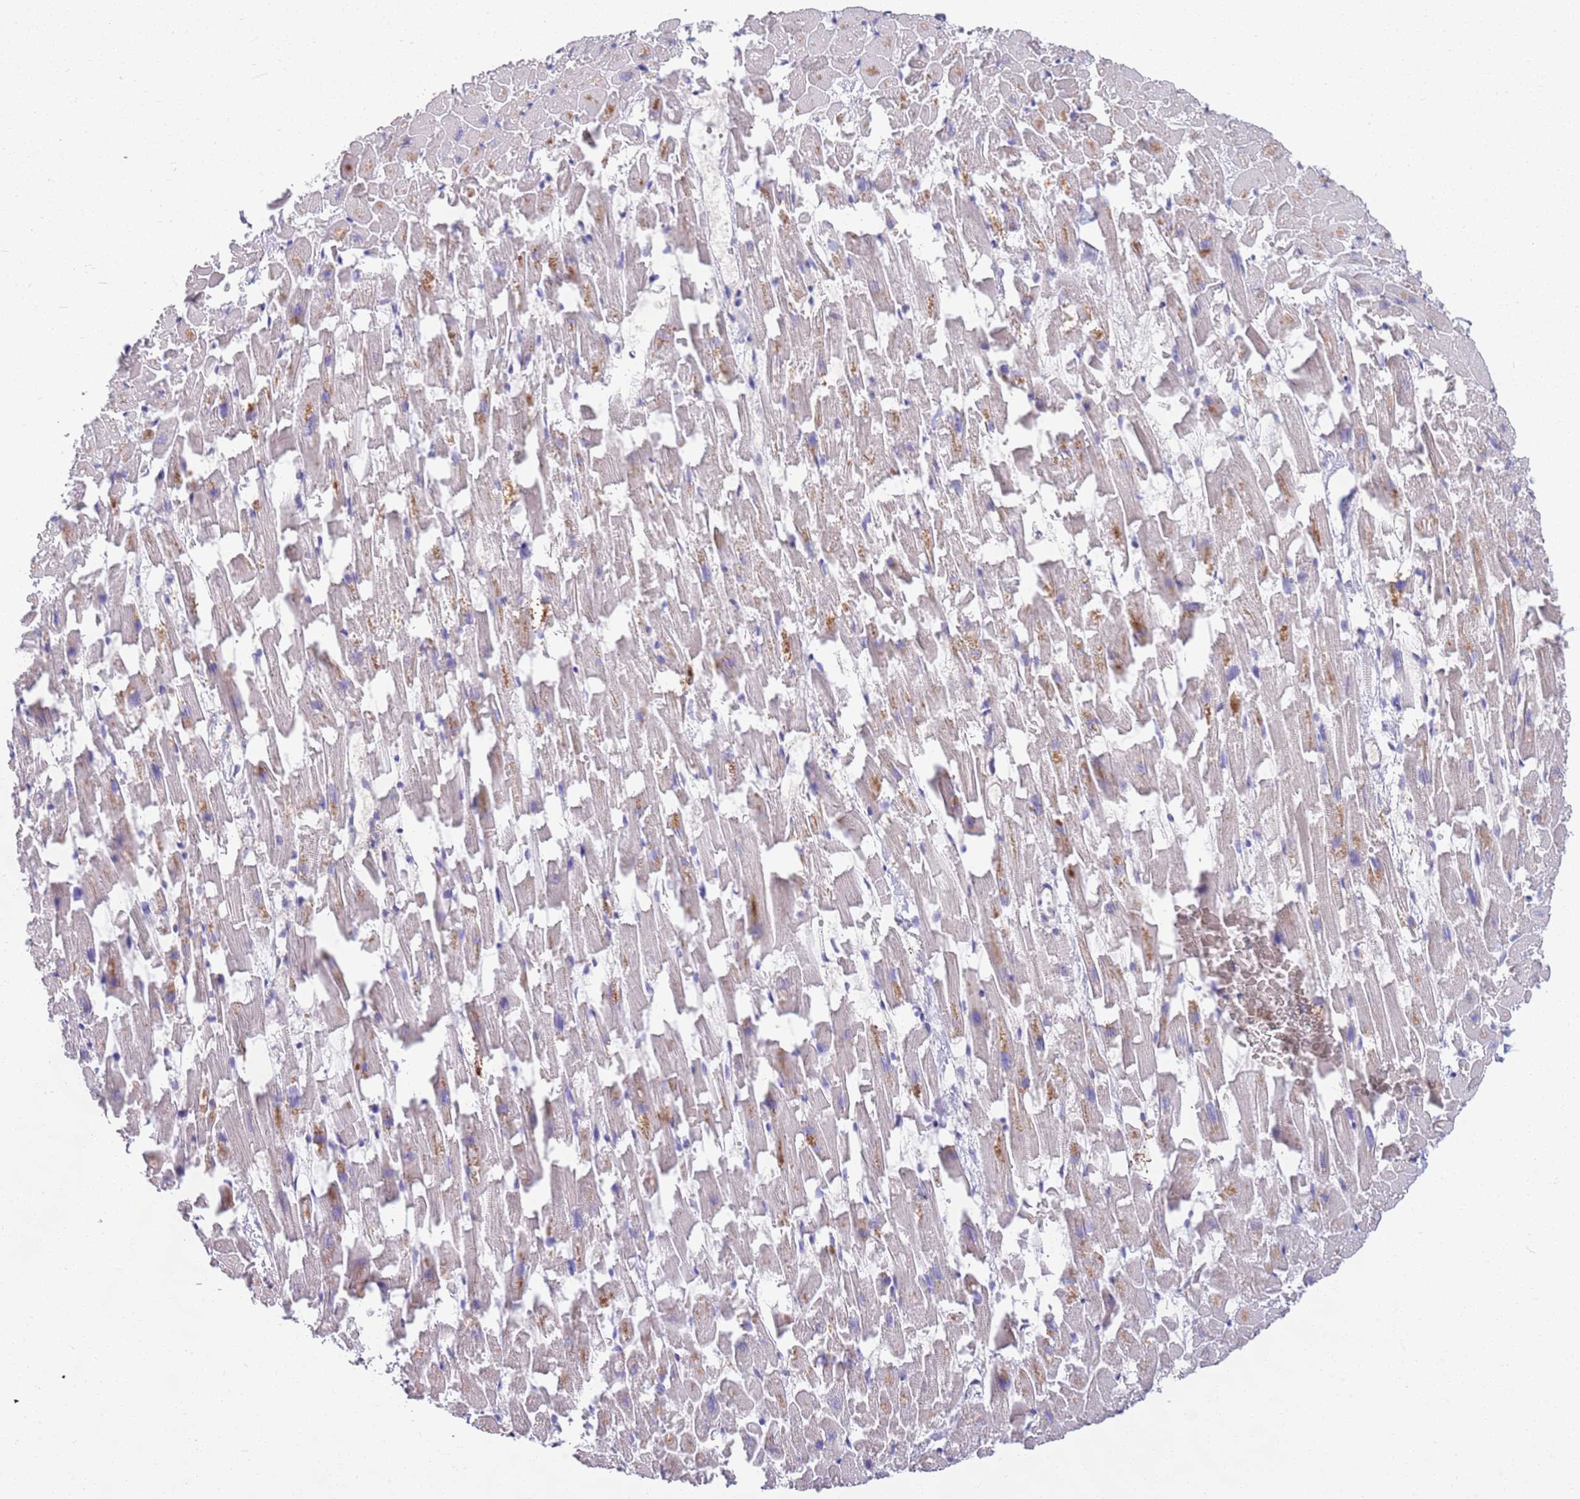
{"staining": {"intensity": "weak", "quantity": "<25%", "location": "nuclear"}, "tissue": "heart muscle", "cell_type": "Cardiomyocytes", "image_type": "normal", "snomed": [{"axis": "morphology", "description": "Normal tissue, NOS"}, {"axis": "topography", "description": "Heart"}], "caption": "Normal heart muscle was stained to show a protein in brown. There is no significant expression in cardiomyocytes. (Brightfield microscopy of DAB IHC at high magnification).", "gene": "MARVELD2", "patient": {"sex": "female", "age": 64}}